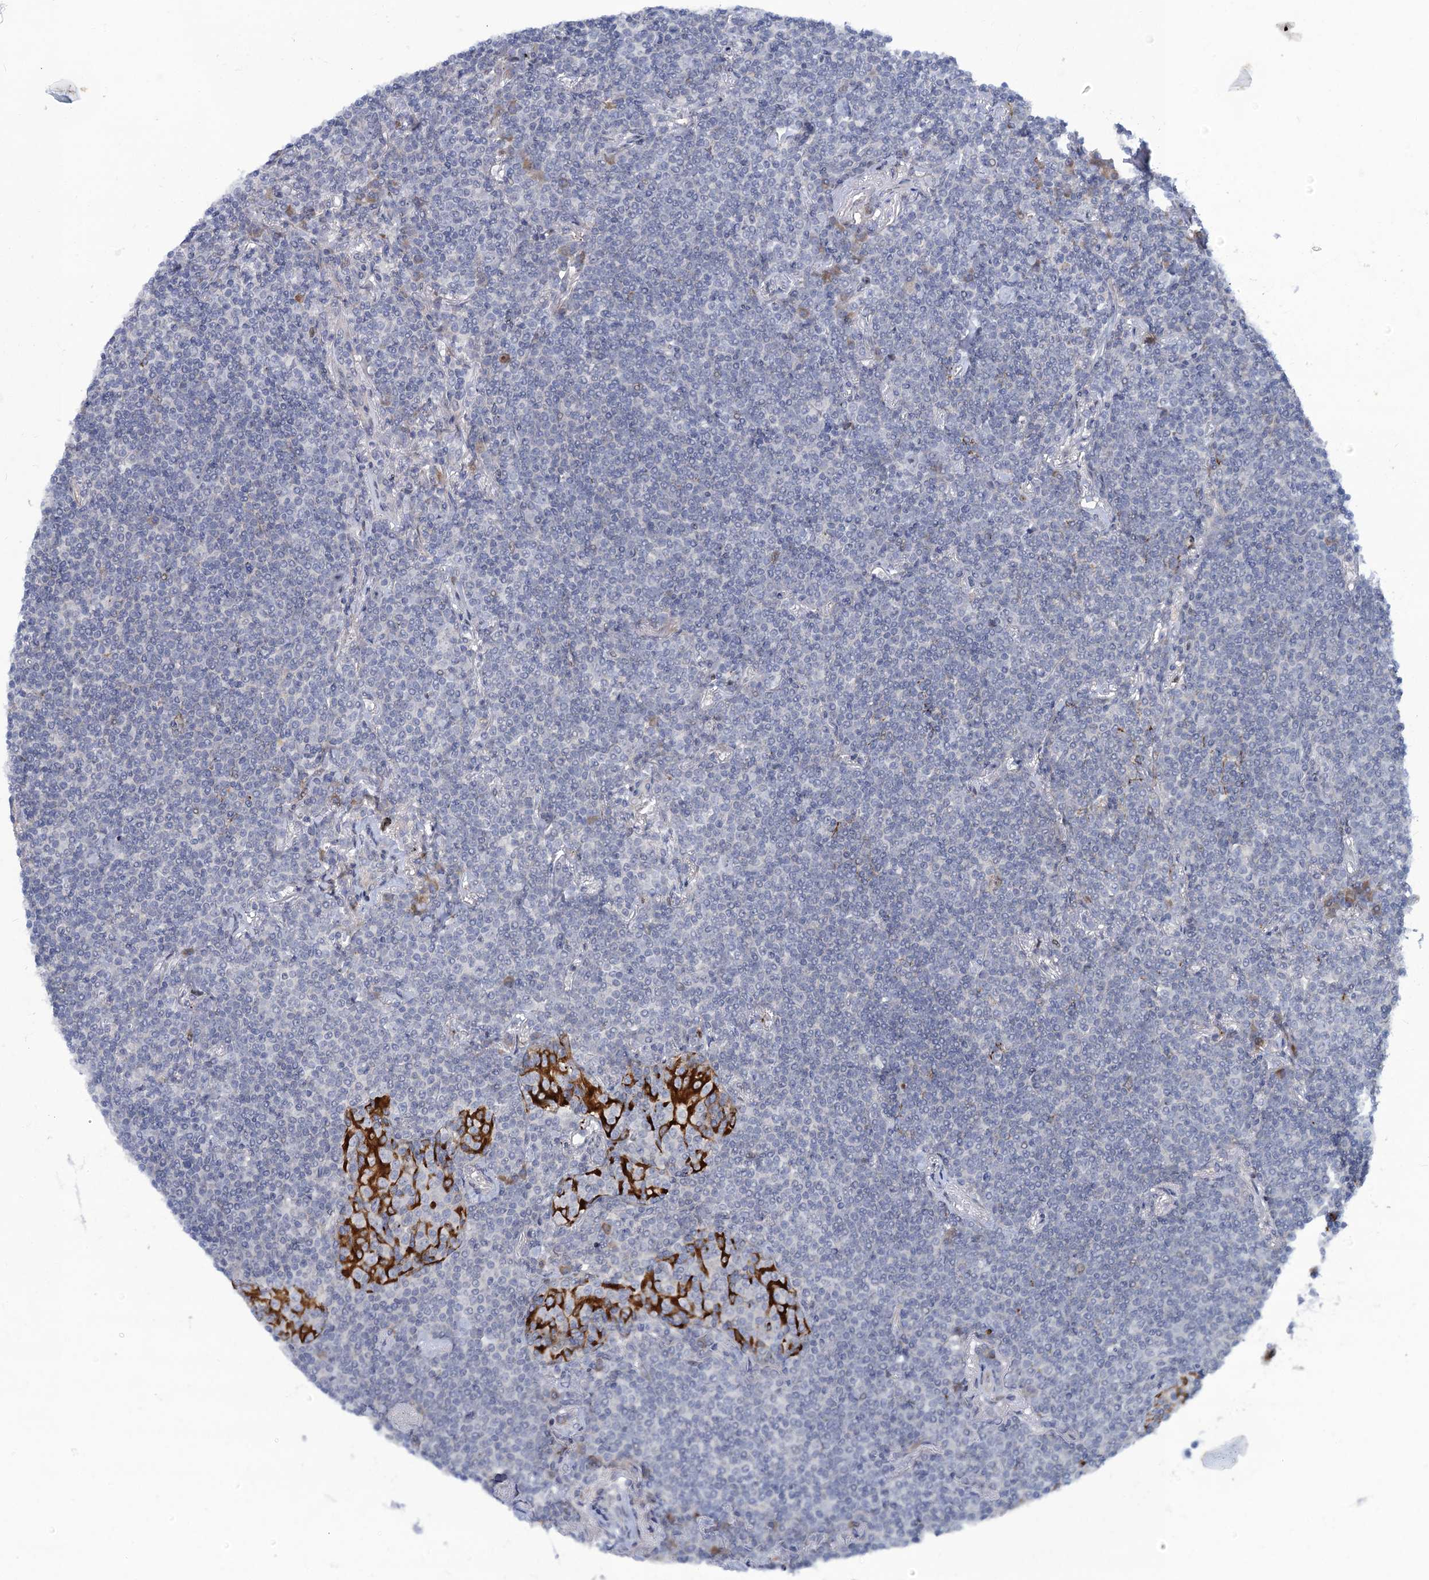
{"staining": {"intensity": "negative", "quantity": "none", "location": "none"}, "tissue": "lymphoma", "cell_type": "Tumor cells", "image_type": "cancer", "snomed": [{"axis": "morphology", "description": "Malignant lymphoma, non-Hodgkin's type, Low grade"}, {"axis": "topography", "description": "Lung"}], "caption": "High power microscopy histopathology image of an immunohistochemistry (IHC) micrograph of lymphoma, revealing no significant staining in tumor cells.", "gene": "QPCTL", "patient": {"sex": "female", "age": 71}}